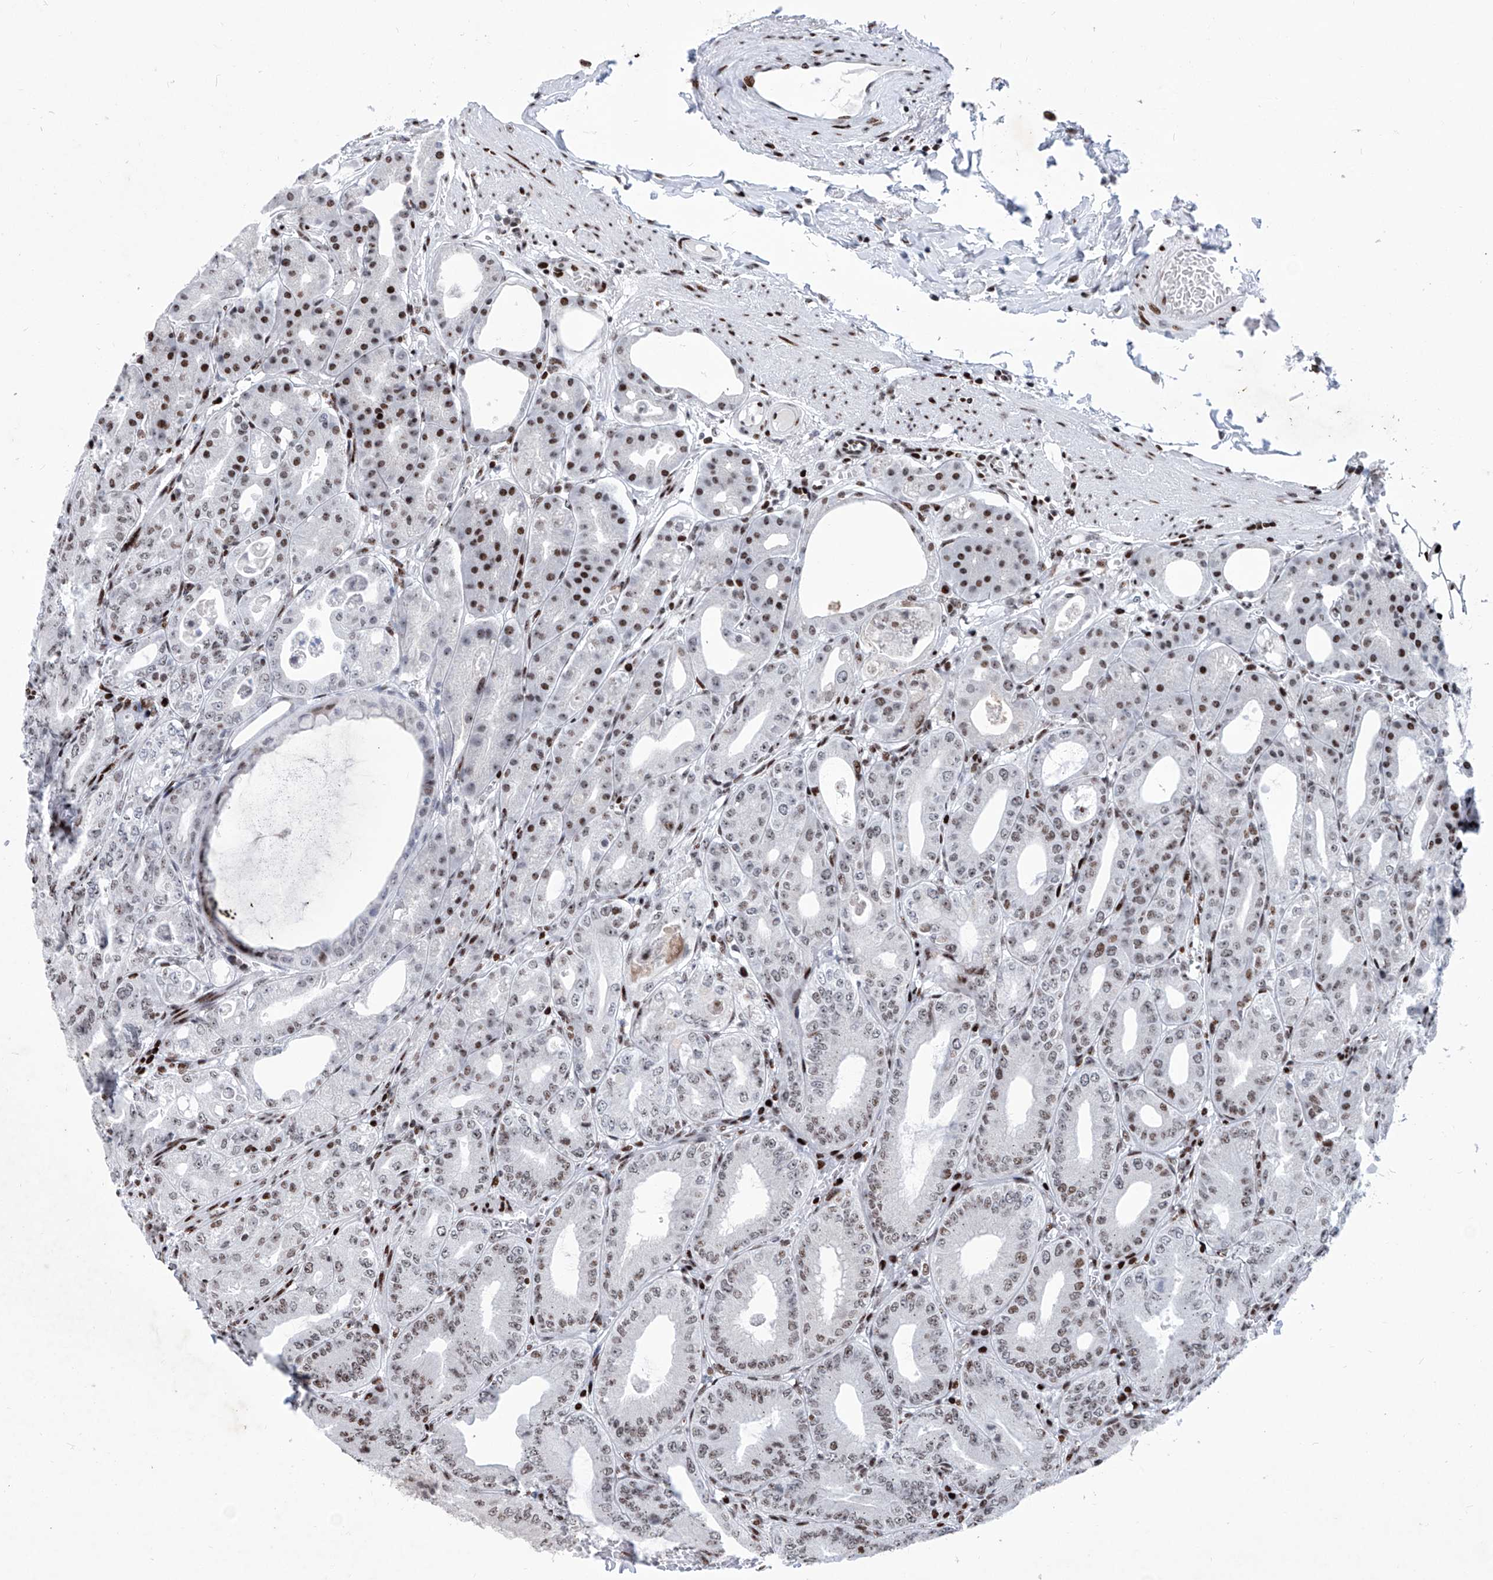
{"staining": {"intensity": "moderate", "quantity": ">75%", "location": "nuclear"}, "tissue": "stomach", "cell_type": "Glandular cells", "image_type": "normal", "snomed": [{"axis": "morphology", "description": "Normal tissue, NOS"}, {"axis": "topography", "description": "Stomach, lower"}], "caption": "Immunohistochemistry (DAB (3,3'-diaminobenzidine)) staining of unremarkable human stomach displays moderate nuclear protein expression in approximately >75% of glandular cells. Using DAB (3,3'-diaminobenzidine) (brown) and hematoxylin (blue) stains, captured at high magnification using brightfield microscopy.", "gene": "HEY2", "patient": {"sex": "male", "age": 71}}